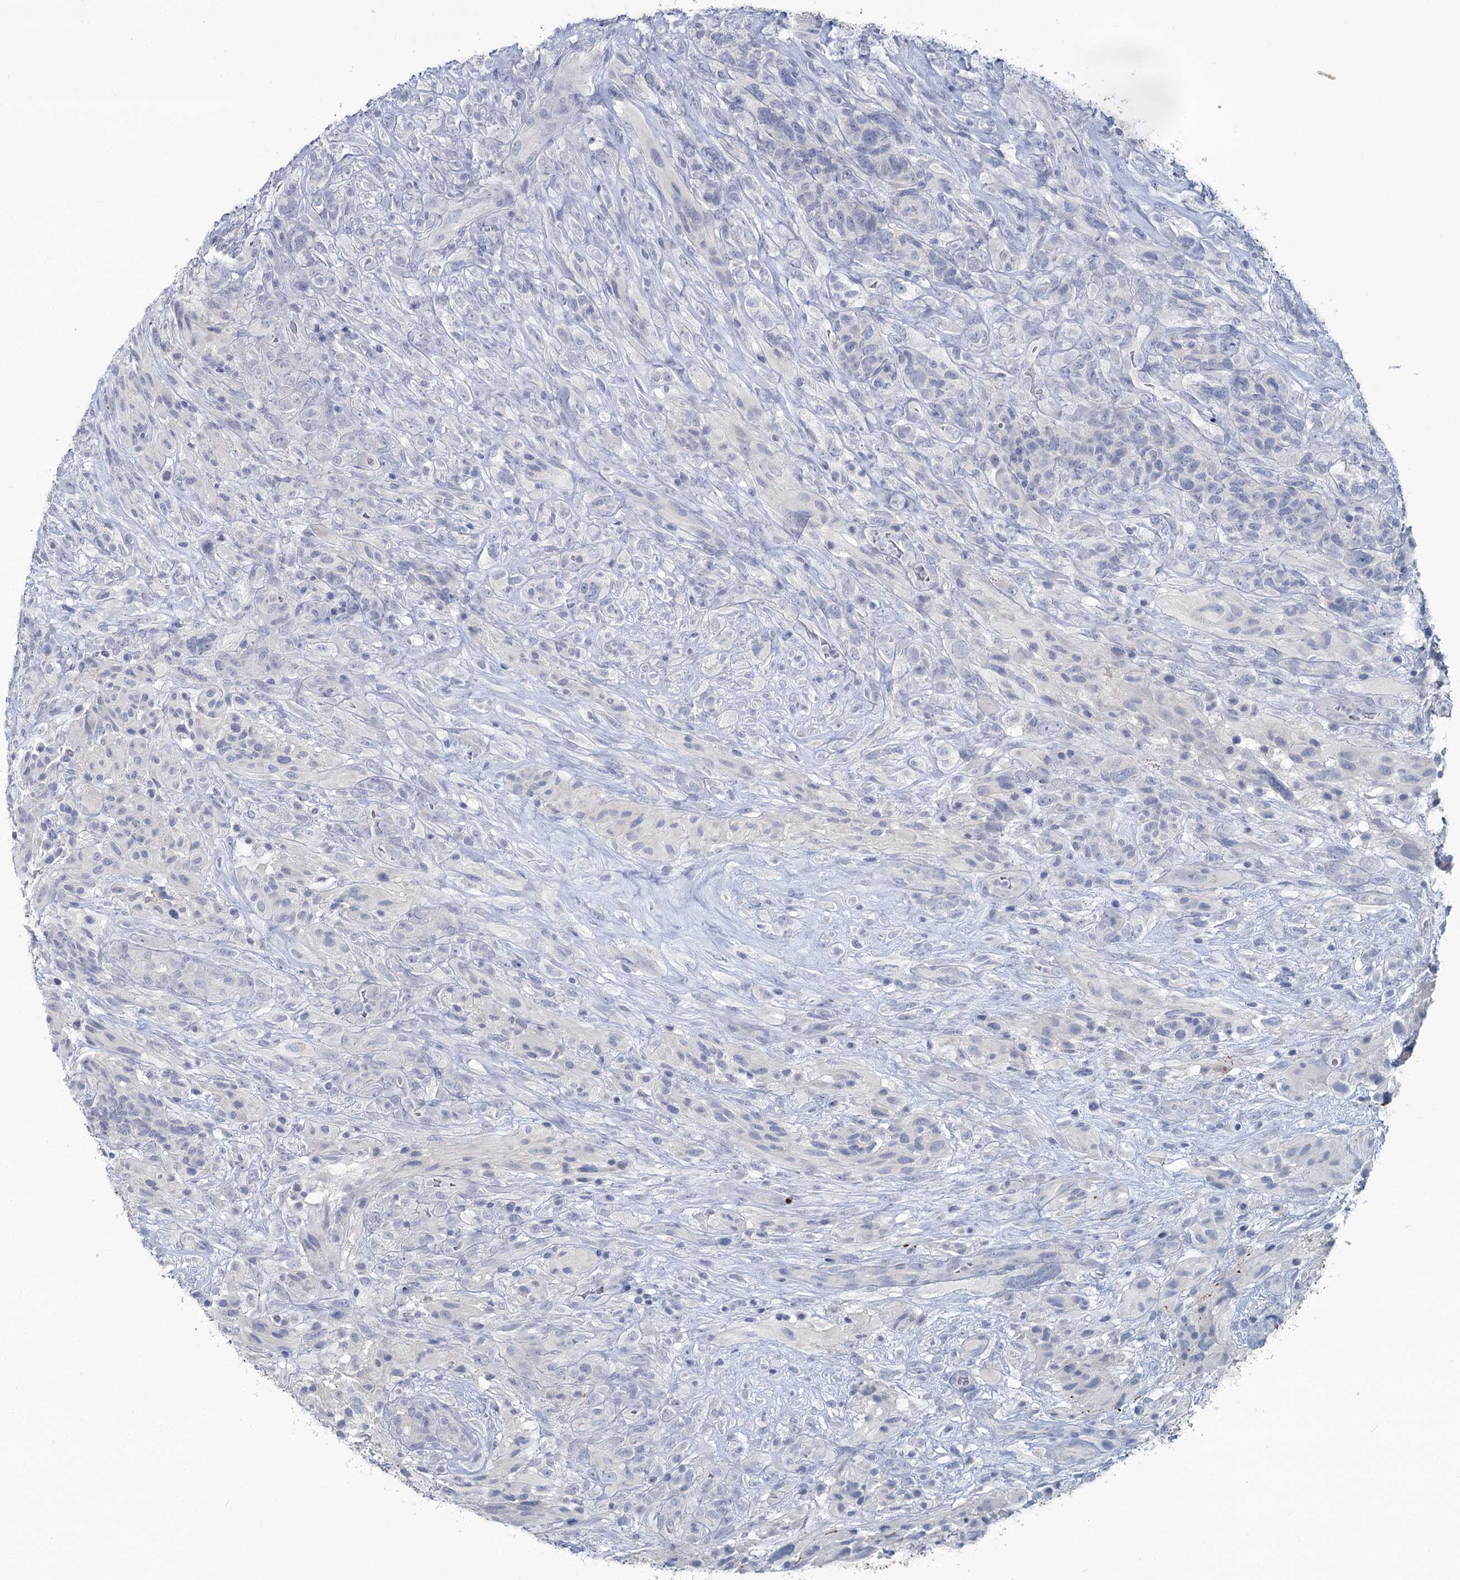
{"staining": {"intensity": "negative", "quantity": "none", "location": "none"}, "tissue": "glioma", "cell_type": "Tumor cells", "image_type": "cancer", "snomed": [{"axis": "morphology", "description": "Glioma, malignant, High grade"}, {"axis": "topography", "description": "Brain"}], "caption": "High magnification brightfield microscopy of malignant high-grade glioma stained with DAB (brown) and counterstained with hematoxylin (blue): tumor cells show no significant staining.", "gene": "CHGA", "patient": {"sex": "male", "age": 61}}